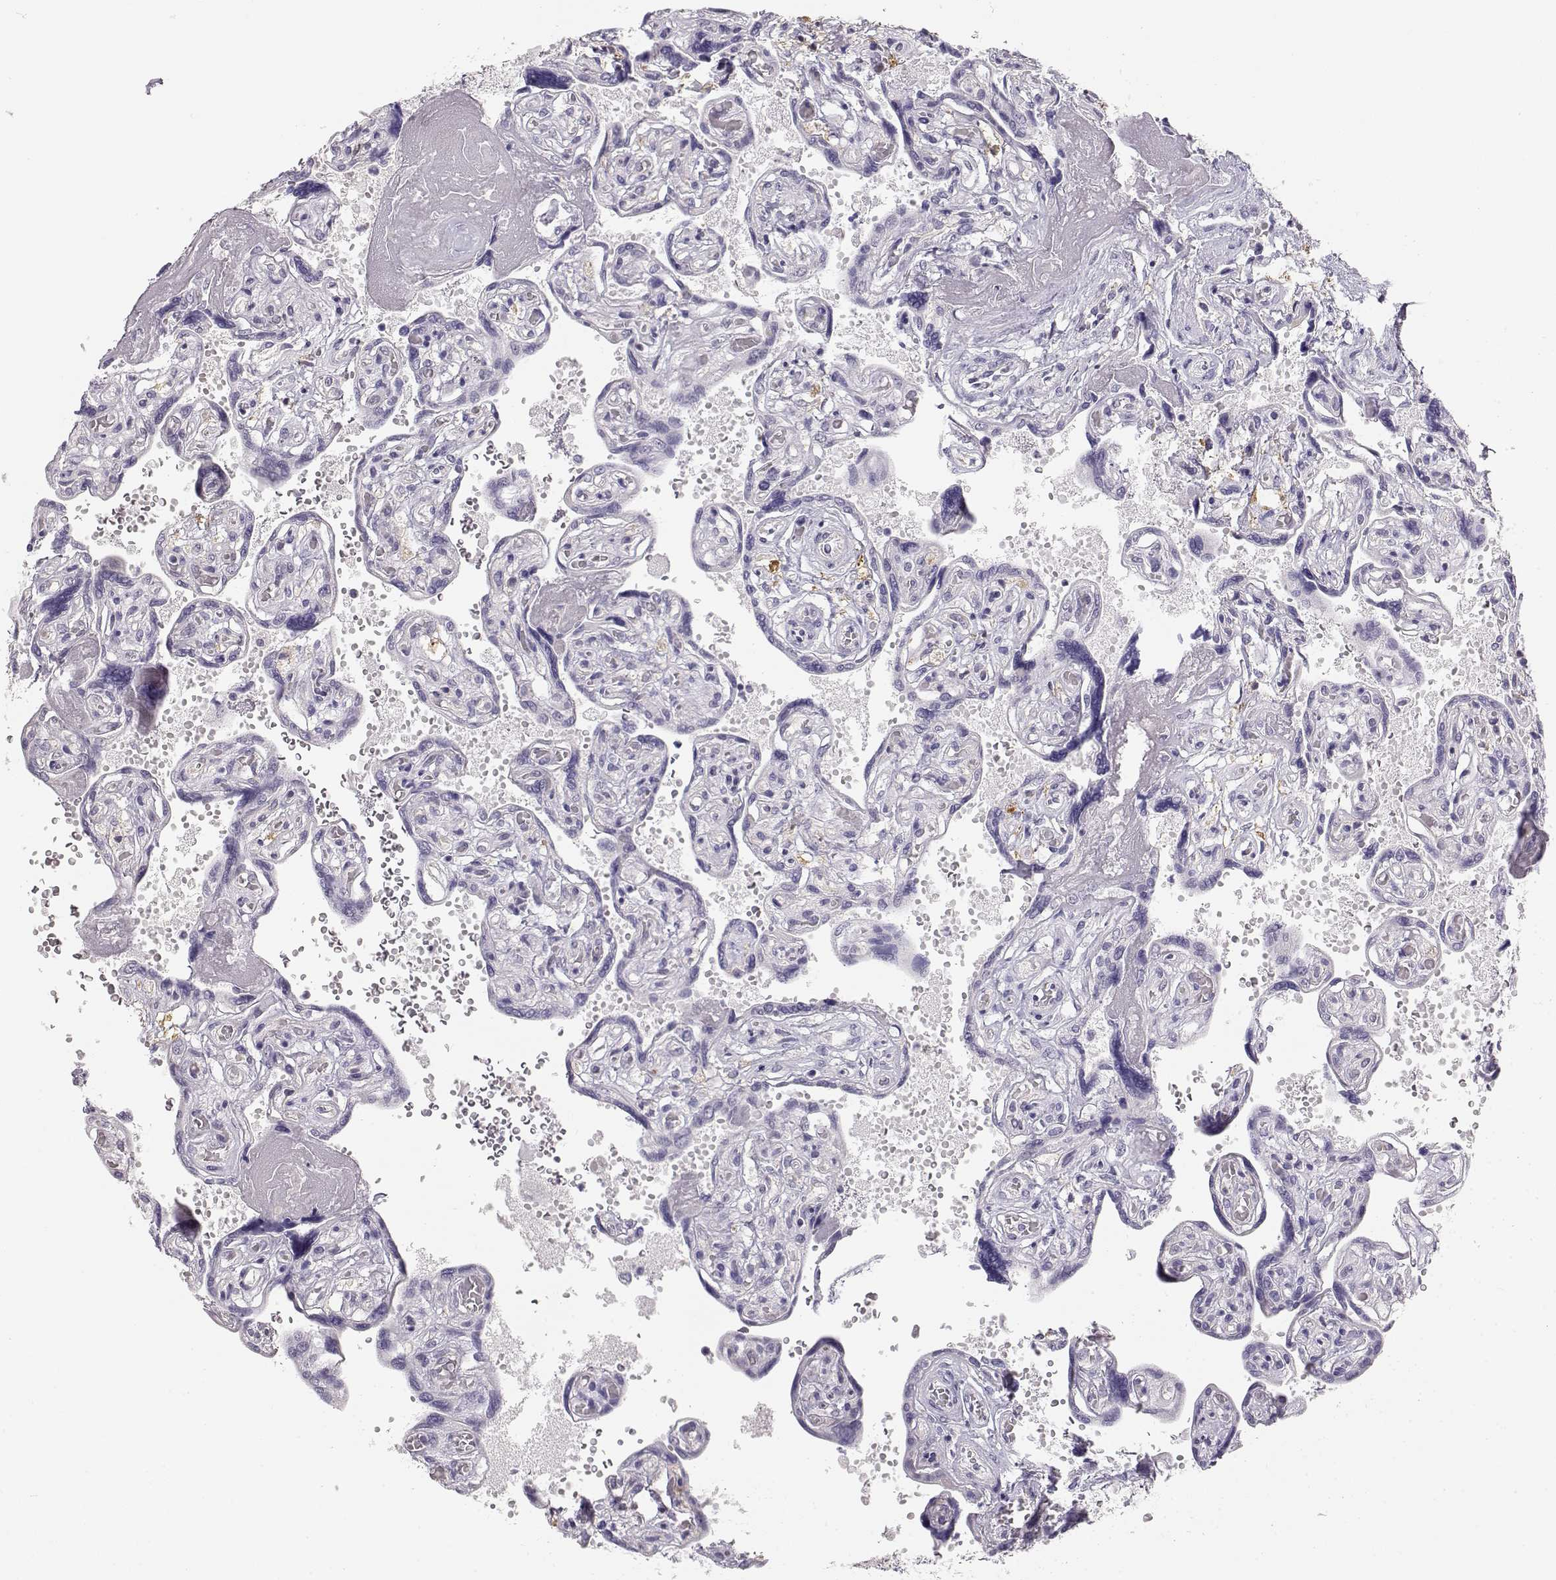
{"staining": {"intensity": "negative", "quantity": "none", "location": "none"}, "tissue": "placenta", "cell_type": "Decidual cells", "image_type": "normal", "snomed": [{"axis": "morphology", "description": "Normal tissue, NOS"}, {"axis": "topography", "description": "Placenta"}], "caption": "Decidual cells show no significant protein expression in benign placenta.", "gene": "NUTM1", "patient": {"sex": "female", "age": 32}}